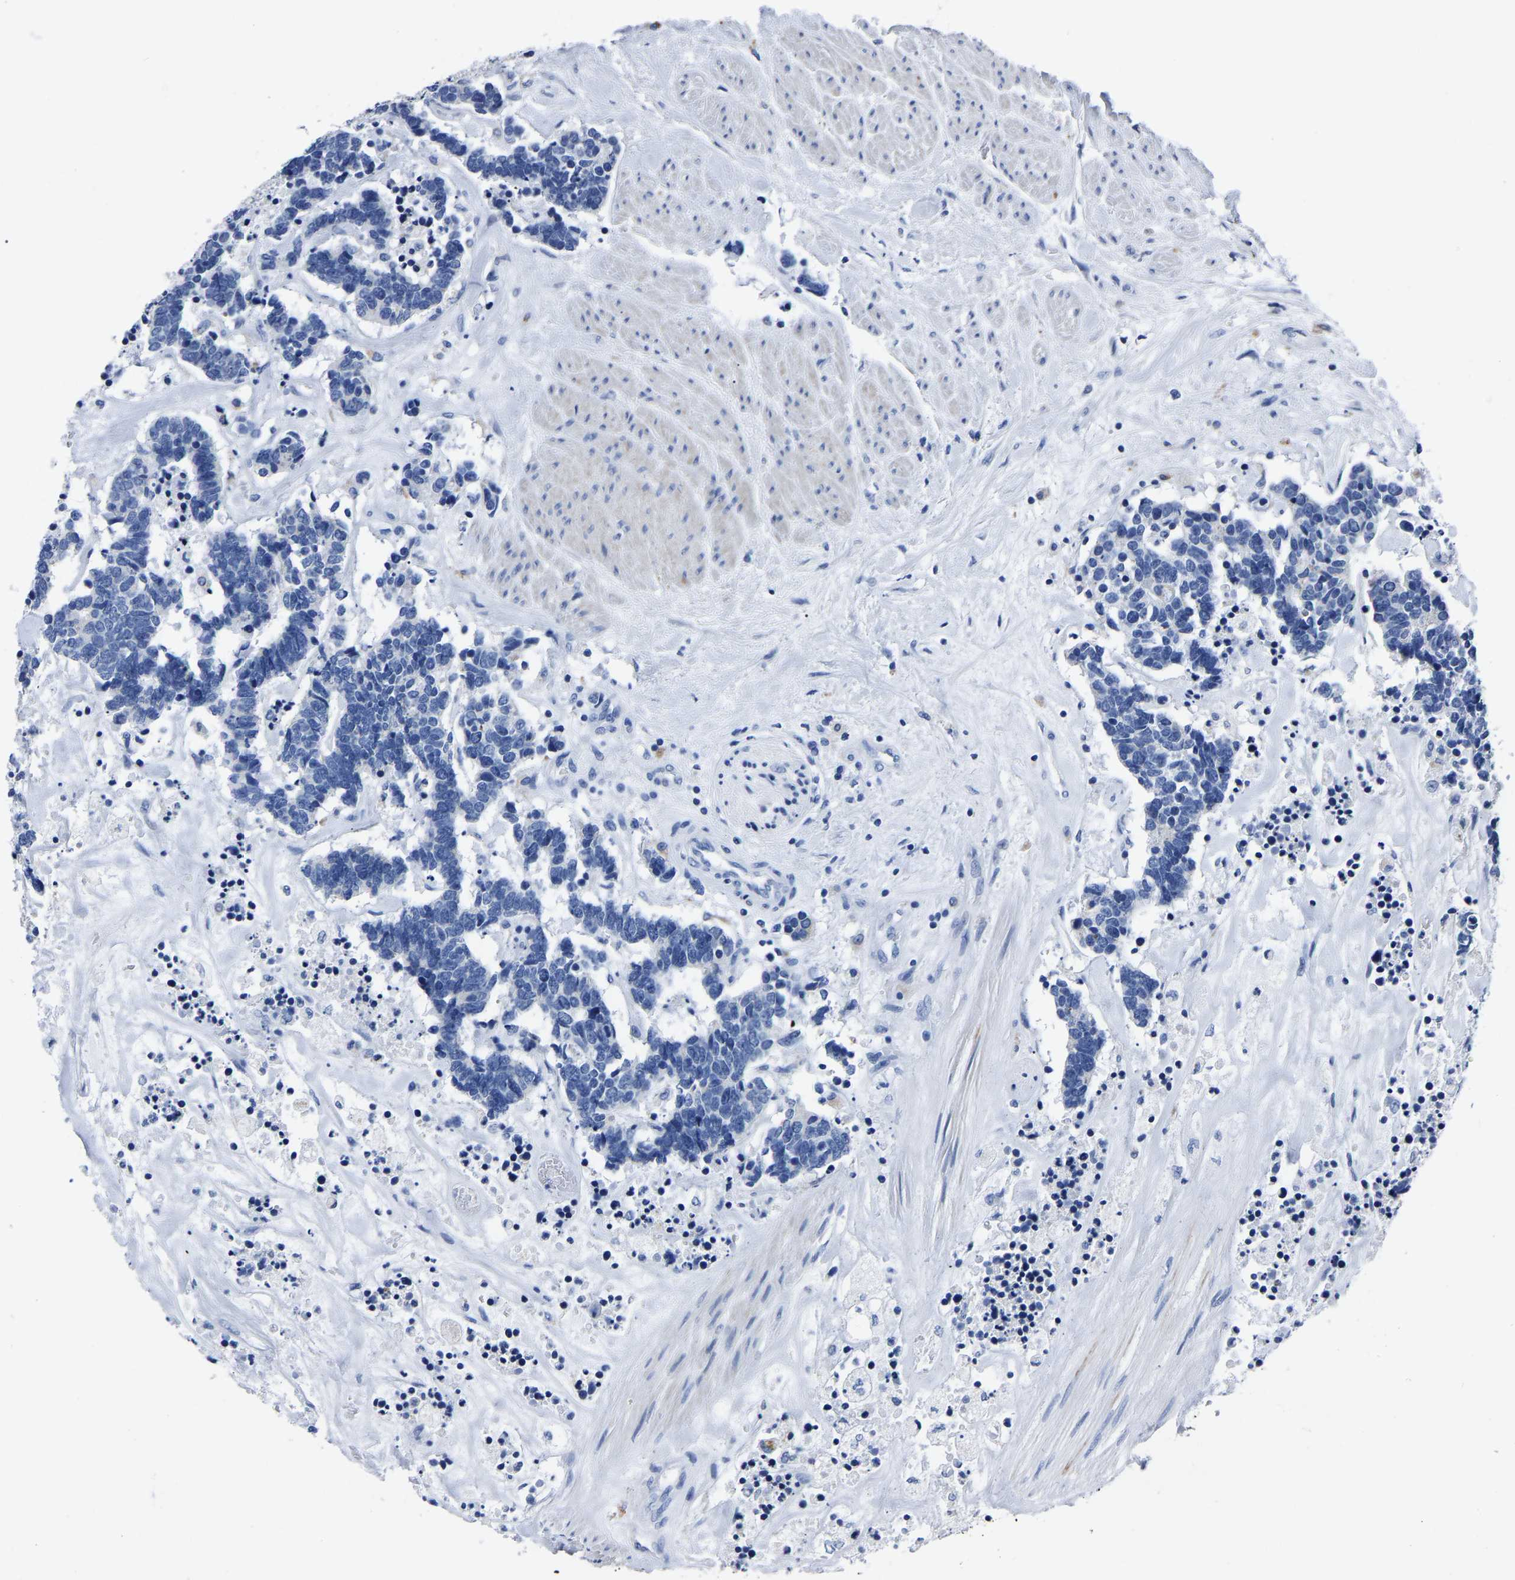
{"staining": {"intensity": "negative", "quantity": "none", "location": "none"}, "tissue": "carcinoid", "cell_type": "Tumor cells", "image_type": "cancer", "snomed": [{"axis": "morphology", "description": "Carcinoma, NOS"}, {"axis": "morphology", "description": "Carcinoid, malignant, NOS"}, {"axis": "topography", "description": "Urinary bladder"}], "caption": "This is an immunohistochemistry (IHC) photomicrograph of human carcinoid. There is no positivity in tumor cells.", "gene": "MOV10L1", "patient": {"sex": "male", "age": 57}}